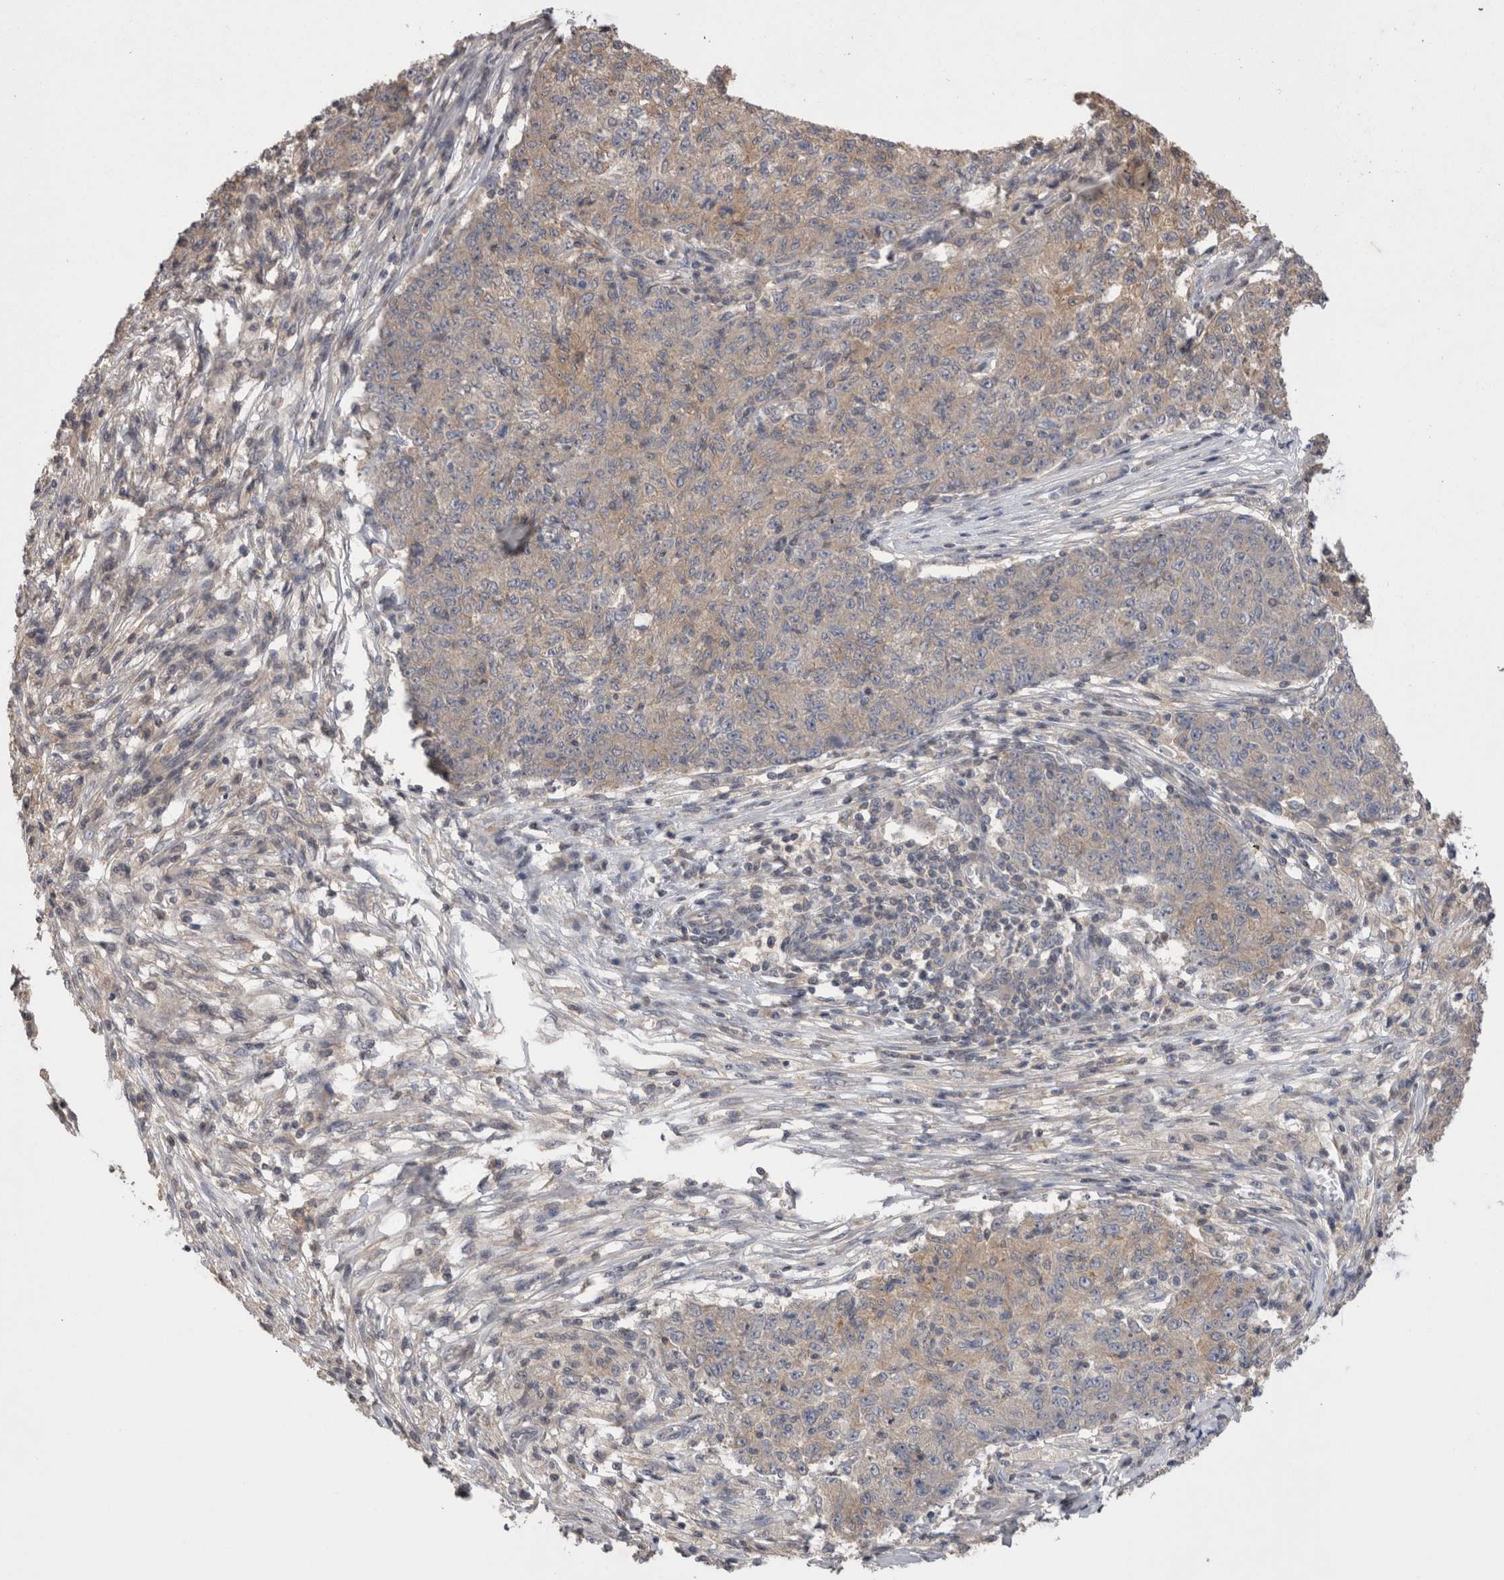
{"staining": {"intensity": "weak", "quantity": ">75%", "location": "cytoplasmic/membranous"}, "tissue": "ovarian cancer", "cell_type": "Tumor cells", "image_type": "cancer", "snomed": [{"axis": "morphology", "description": "Carcinoma, endometroid"}, {"axis": "topography", "description": "Ovary"}], "caption": "Human ovarian cancer stained for a protein (brown) displays weak cytoplasmic/membranous positive positivity in approximately >75% of tumor cells.", "gene": "OTOR", "patient": {"sex": "female", "age": 42}}